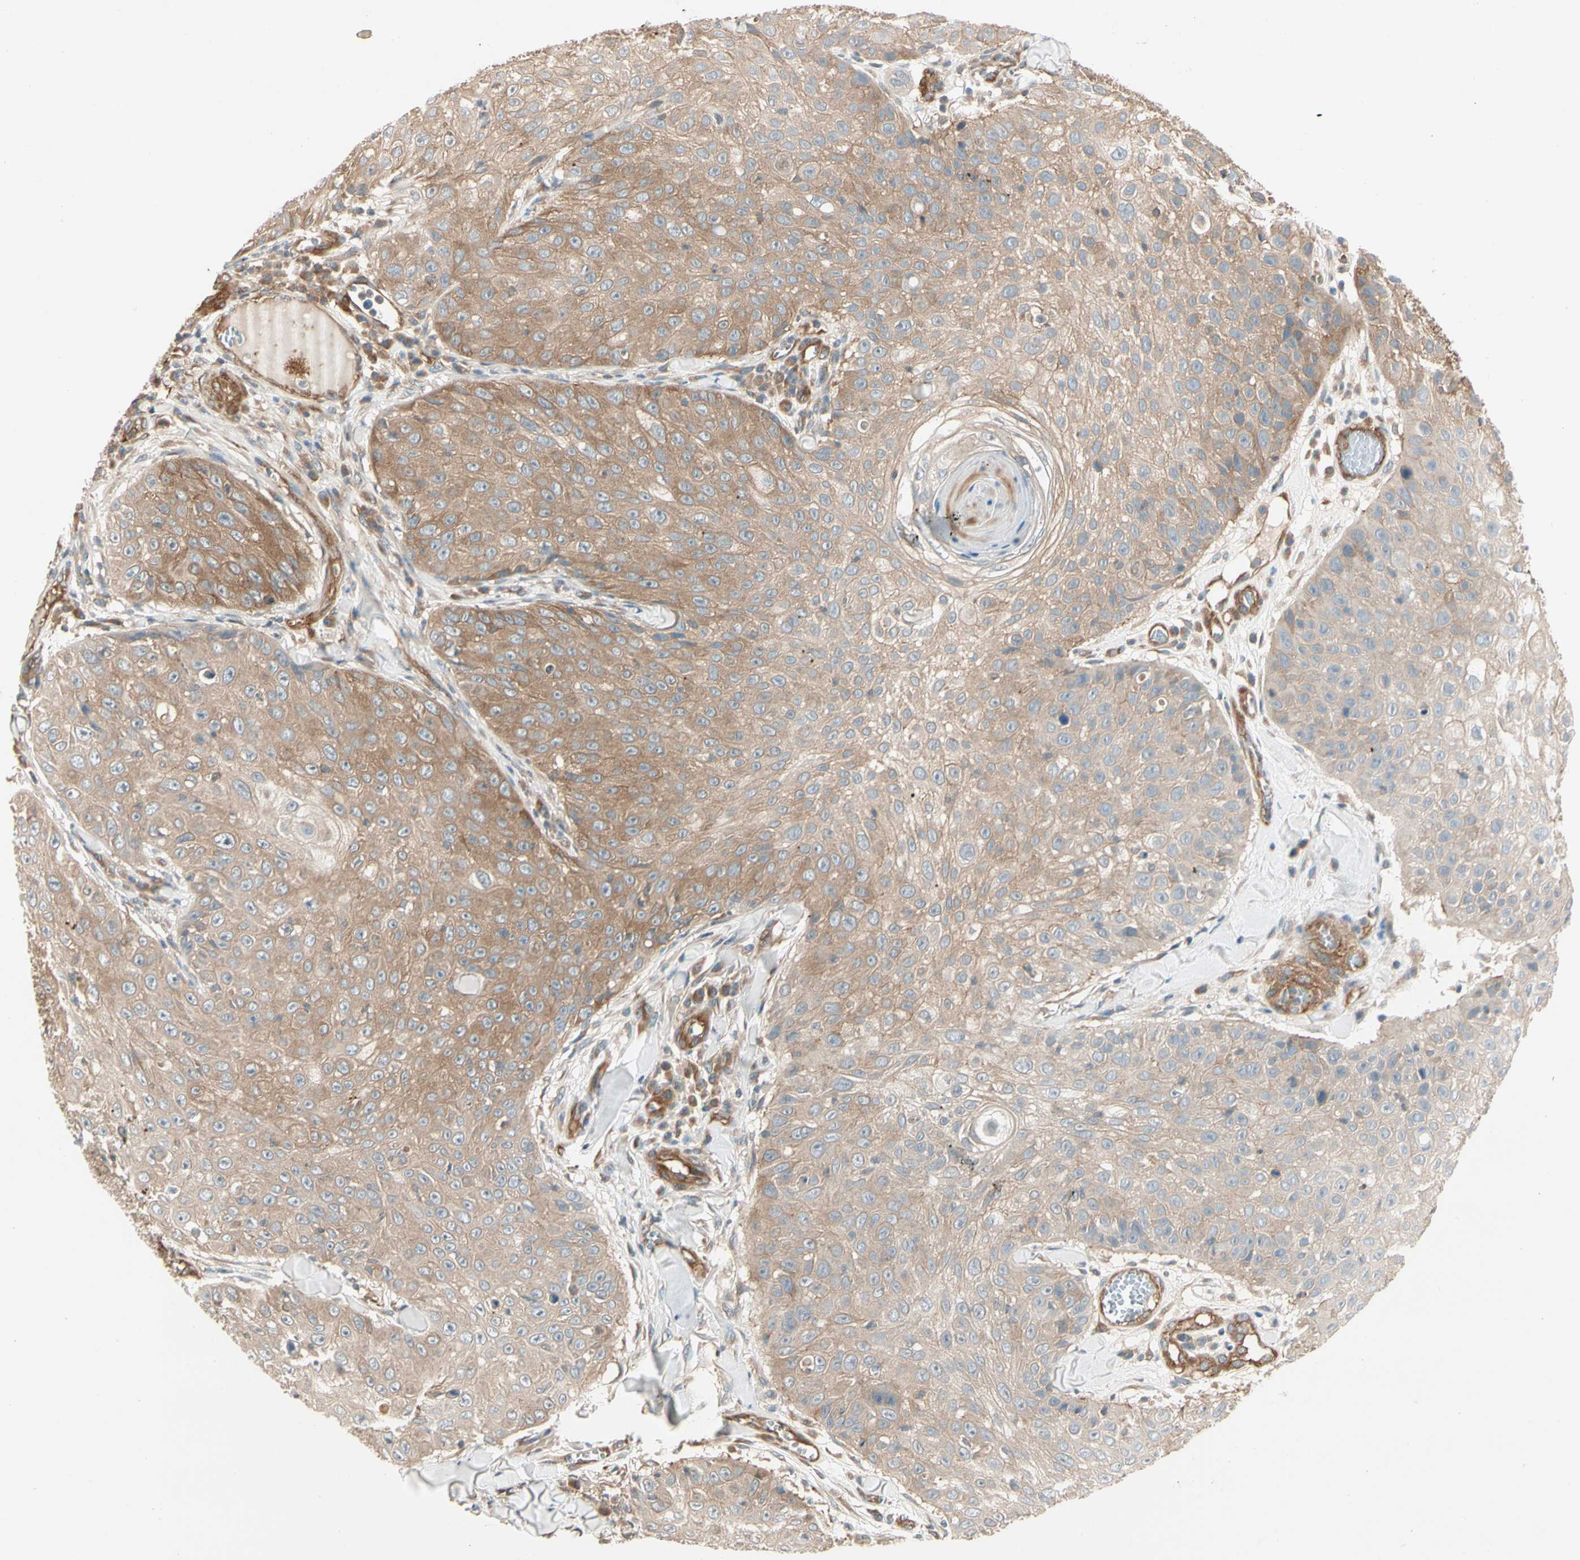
{"staining": {"intensity": "moderate", "quantity": ">75%", "location": "cytoplasmic/membranous"}, "tissue": "skin cancer", "cell_type": "Tumor cells", "image_type": "cancer", "snomed": [{"axis": "morphology", "description": "Squamous cell carcinoma, NOS"}, {"axis": "topography", "description": "Skin"}], "caption": "Skin cancer (squamous cell carcinoma) stained for a protein displays moderate cytoplasmic/membranous positivity in tumor cells.", "gene": "ROCK2", "patient": {"sex": "male", "age": 86}}